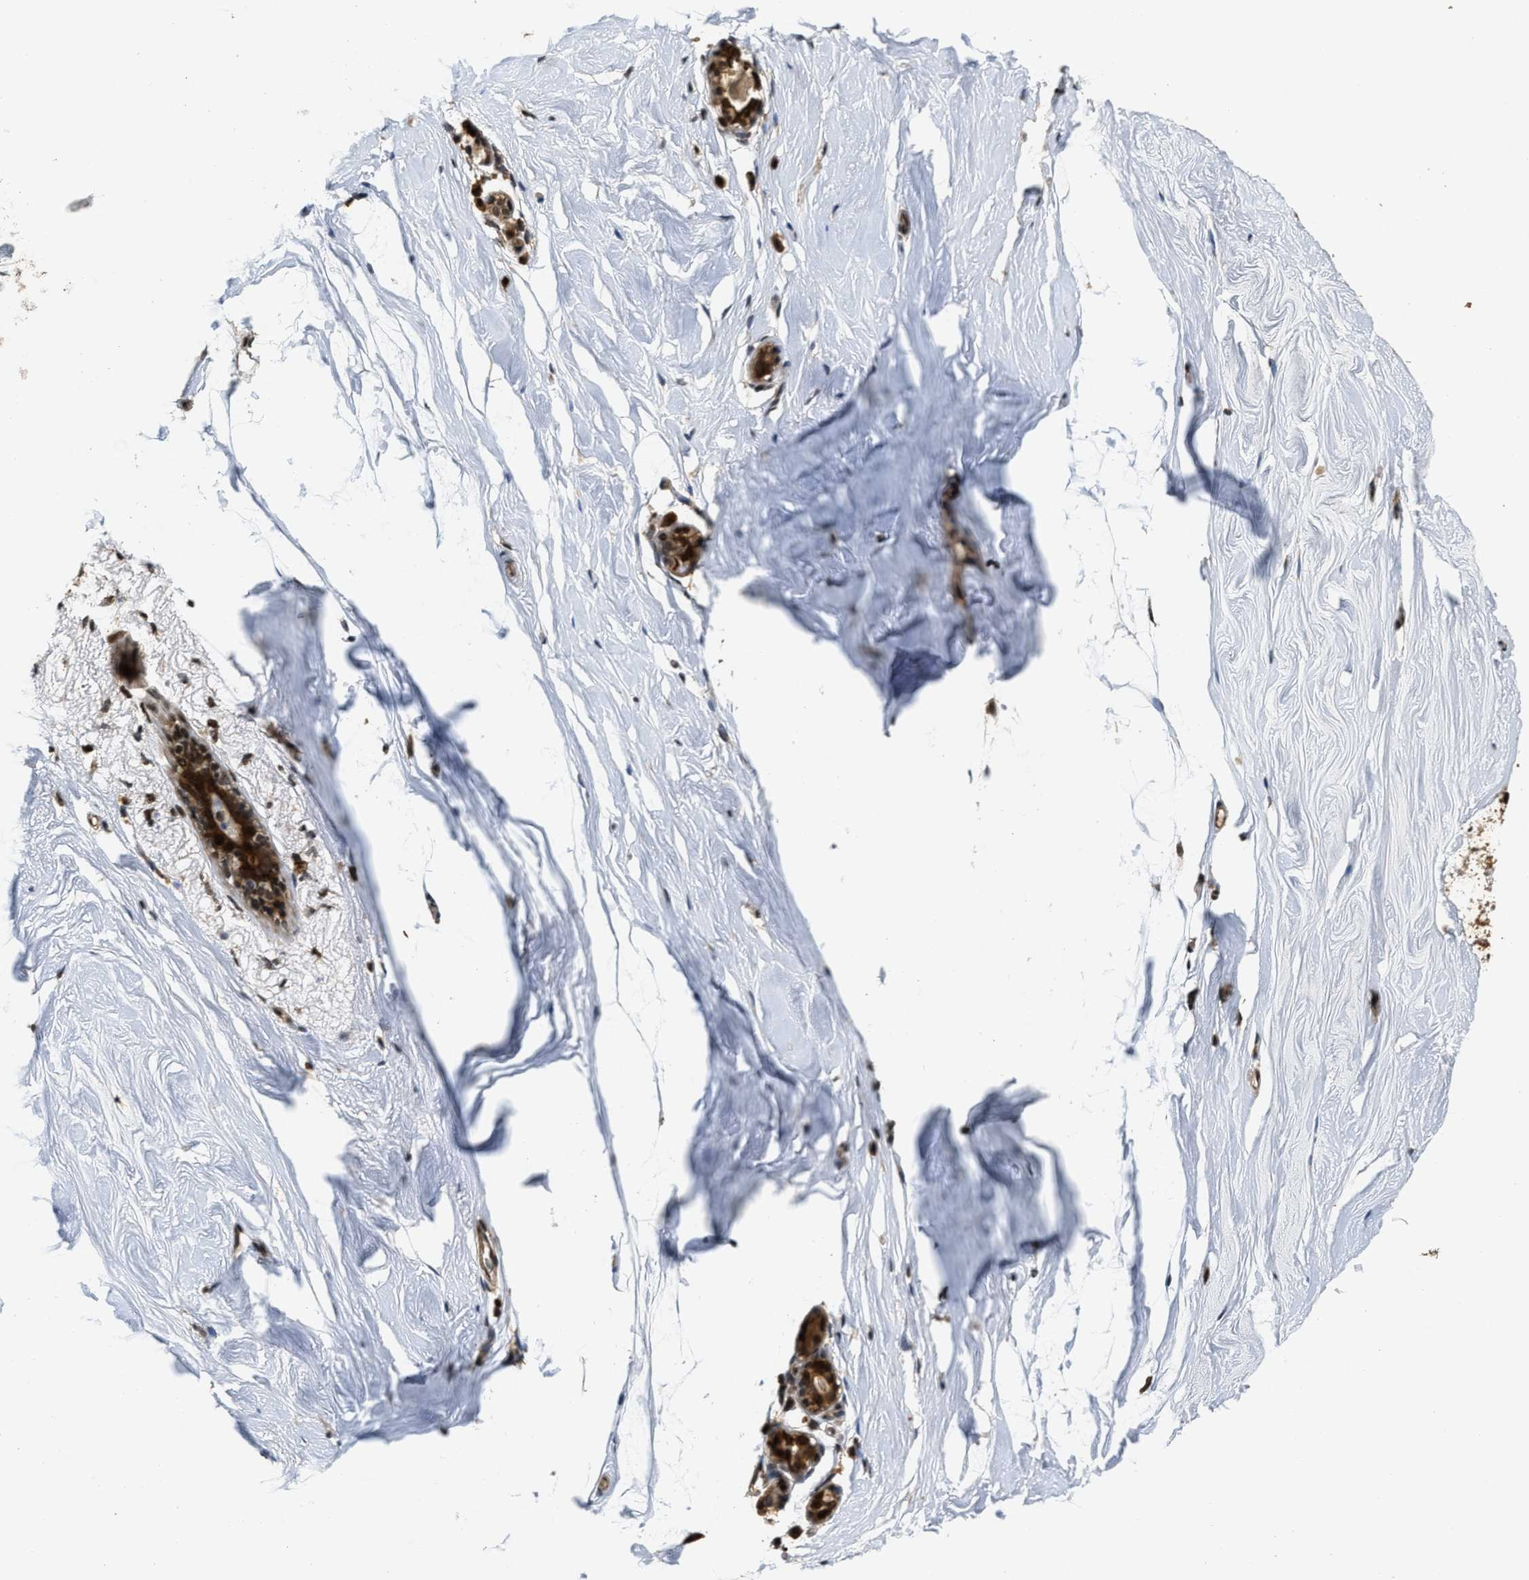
{"staining": {"intensity": "moderate", "quantity": ">75%", "location": "nuclear"}, "tissue": "breast", "cell_type": "Adipocytes", "image_type": "normal", "snomed": [{"axis": "morphology", "description": "Normal tissue, NOS"}, {"axis": "topography", "description": "Breast"}], "caption": "Unremarkable breast exhibits moderate nuclear expression in approximately >75% of adipocytes, visualized by immunohistochemistry.", "gene": "SERTAD2", "patient": {"sex": "female", "age": 62}}